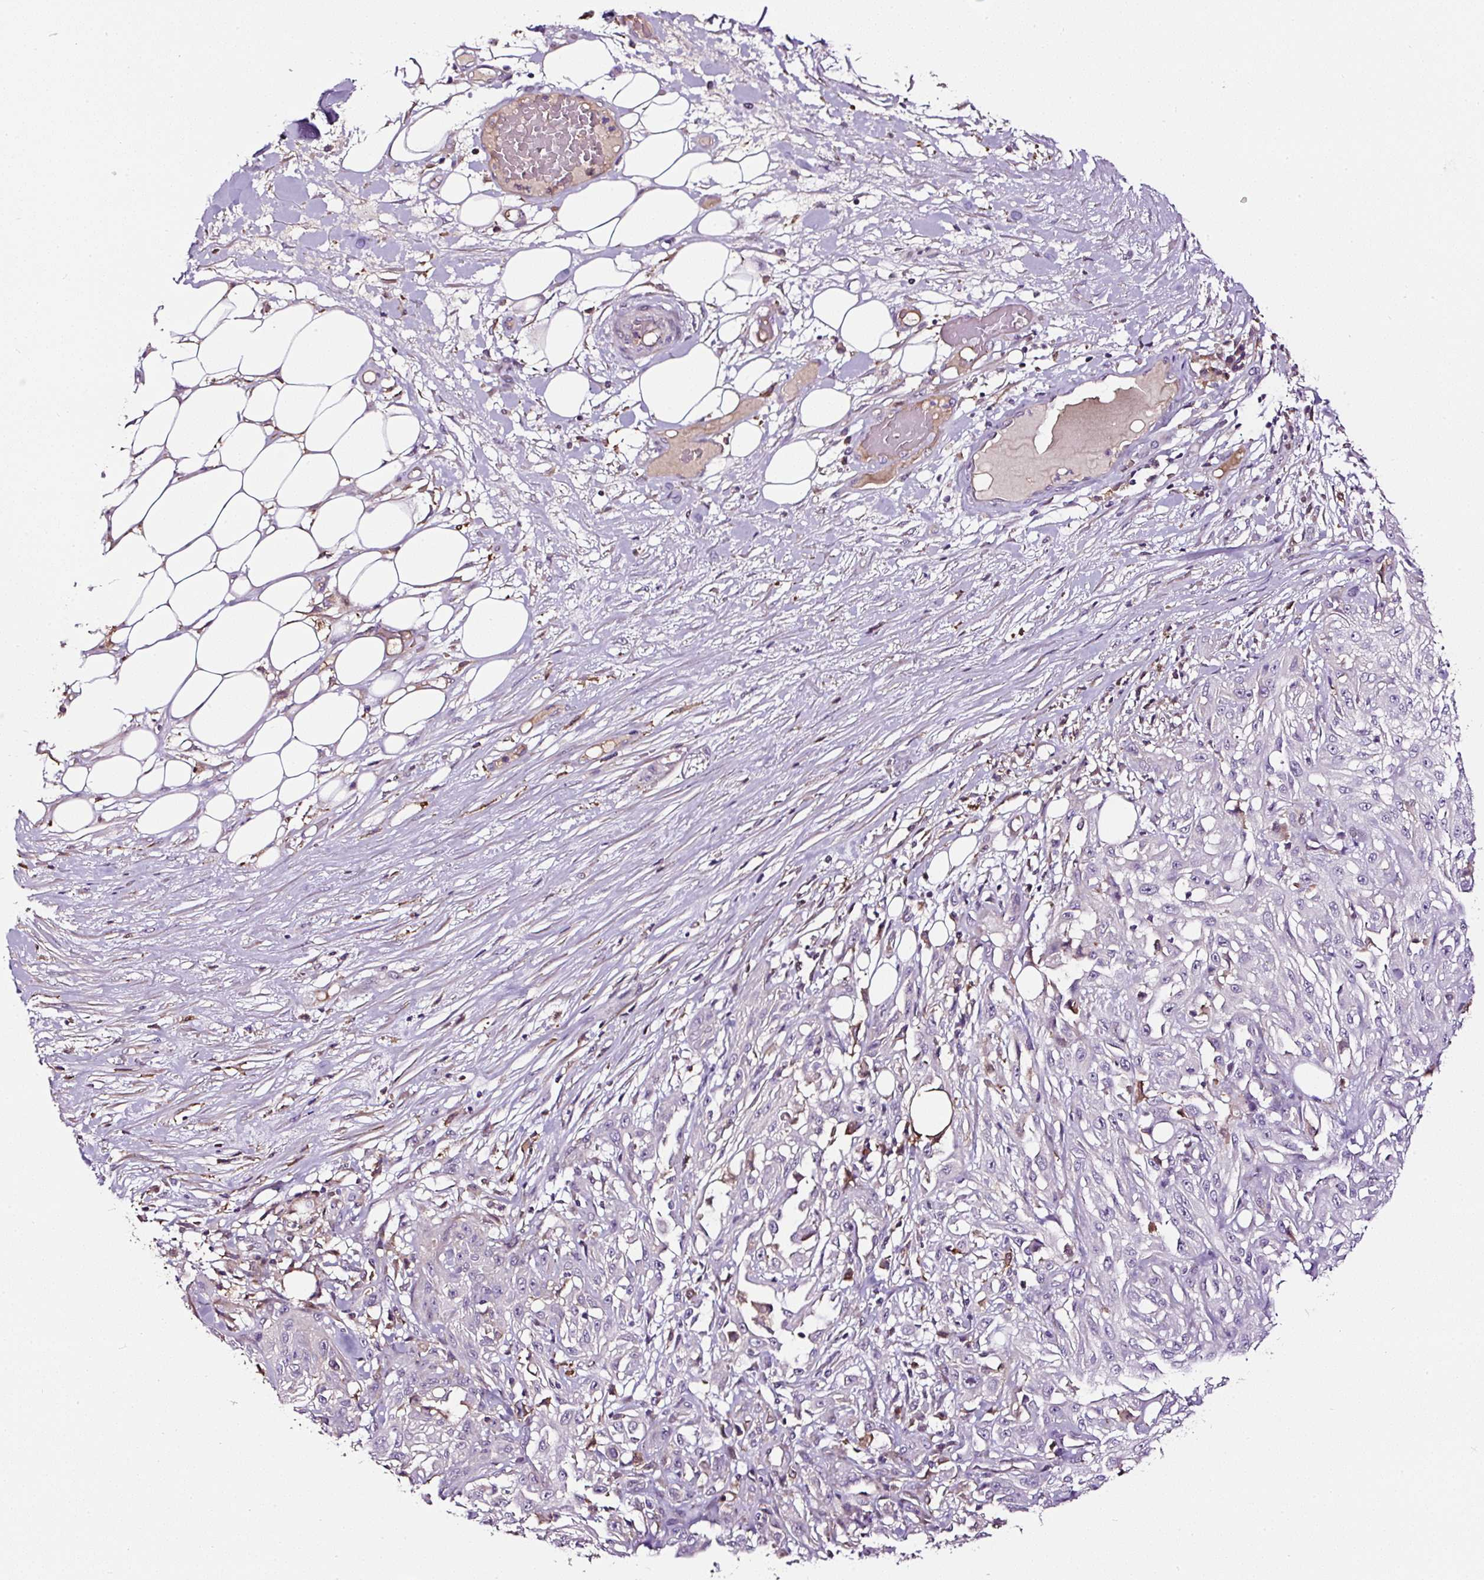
{"staining": {"intensity": "negative", "quantity": "none", "location": "none"}, "tissue": "skin cancer", "cell_type": "Tumor cells", "image_type": "cancer", "snomed": [{"axis": "morphology", "description": "Squamous cell carcinoma, NOS"}, {"axis": "morphology", "description": "Squamous cell carcinoma, metastatic, NOS"}, {"axis": "topography", "description": "Skin"}, {"axis": "topography", "description": "Lymph node"}], "caption": "Immunohistochemistry (IHC) image of skin cancer stained for a protein (brown), which reveals no staining in tumor cells. (DAB (3,3'-diaminobenzidine) IHC, high magnification).", "gene": "LRRC24", "patient": {"sex": "male", "age": 75}}